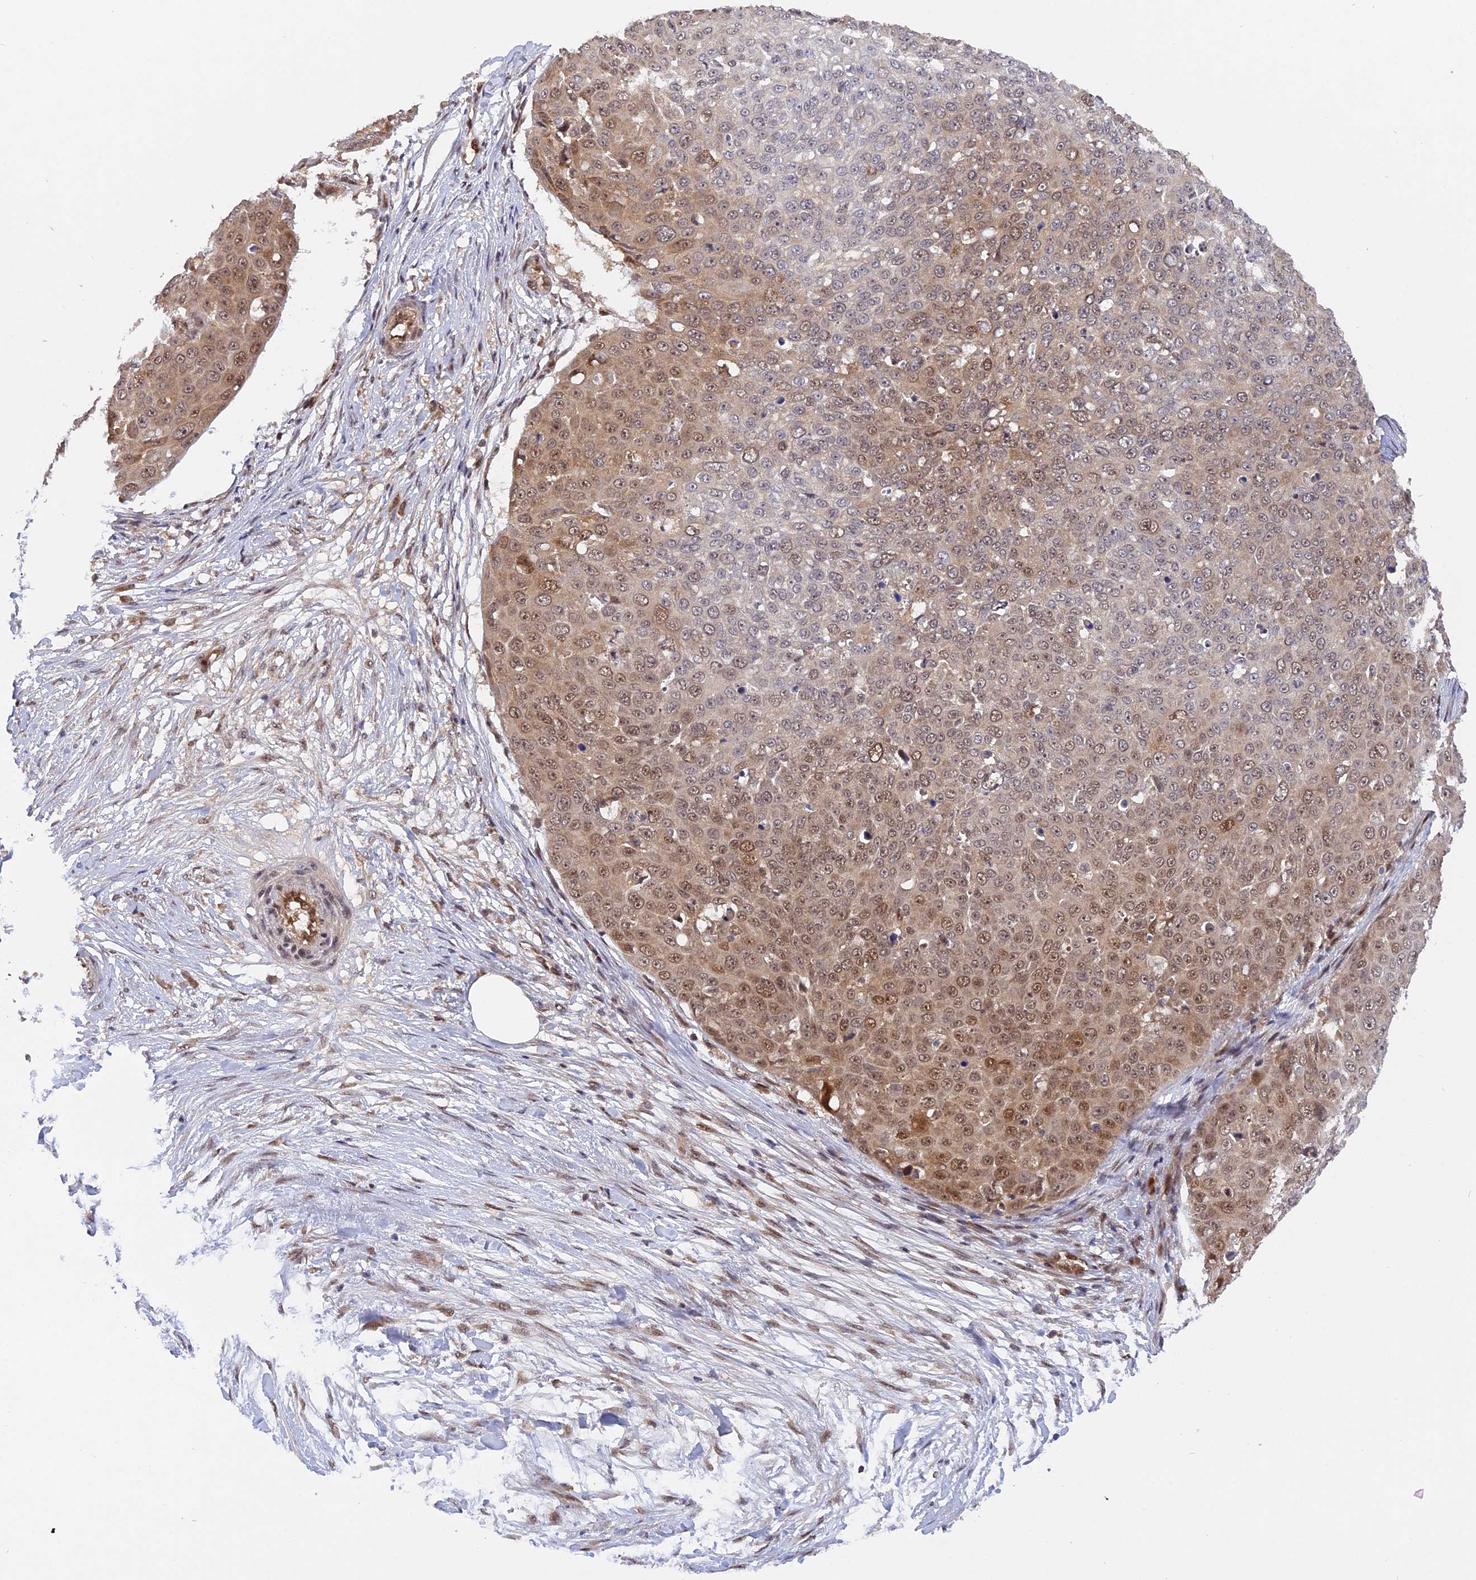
{"staining": {"intensity": "moderate", "quantity": "25%-75%", "location": "nuclear"}, "tissue": "skin cancer", "cell_type": "Tumor cells", "image_type": "cancer", "snomed": [{"axis": "morphology", "description": "Squamous cell carcinoma, NOS"}, {"axis": "topography", "description": "Skin"}], "caption": "Skin squamous cell carcinoma tissue demonstrates moderate nuclear positivity in approximately 25%-75% of tumor cells, visualized by immunohistochemistry.", "gene": "ZNF428", "patient": {"sex": "male", "age": 71}}